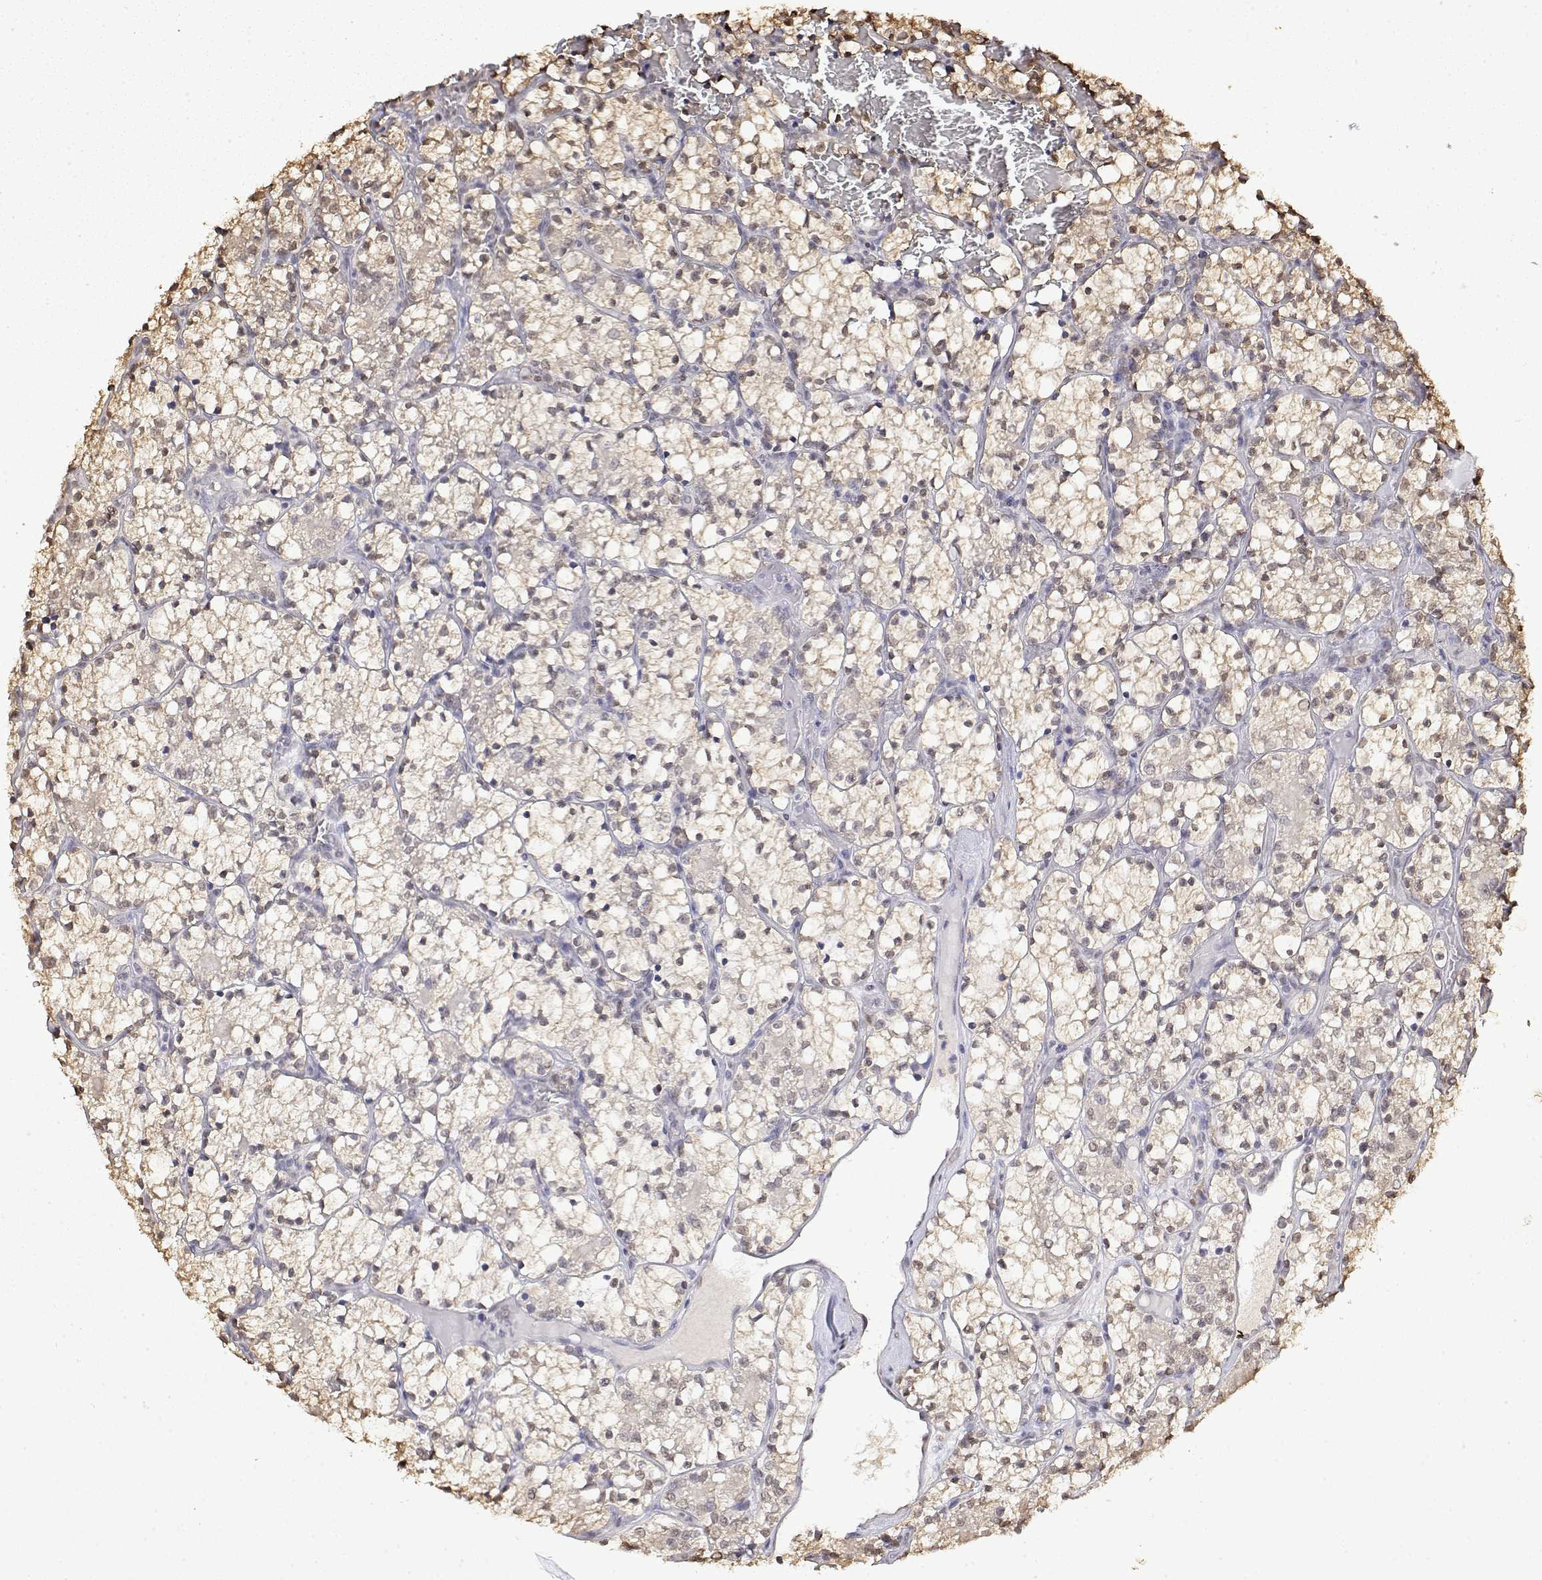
{"staining": {"intensity": "moderate", "quantity": "<25%", "location": "nuclear"}, "tissue": "renal cancer", "cell_type": "Tumor cells", "image_type": "cancer", "snomed": [{"axis": "morphology", "description": "Adenocarcinoma, NOS"}, {"axis": "topography", "description": "Kidney"}], "caption": "Tumor cells demonstrate moderate nuclear expression in about <25% of cells in adenocarcinoma (renal).", "gene": "TPI1", "patient": {"sex": "female", "age": 69}}